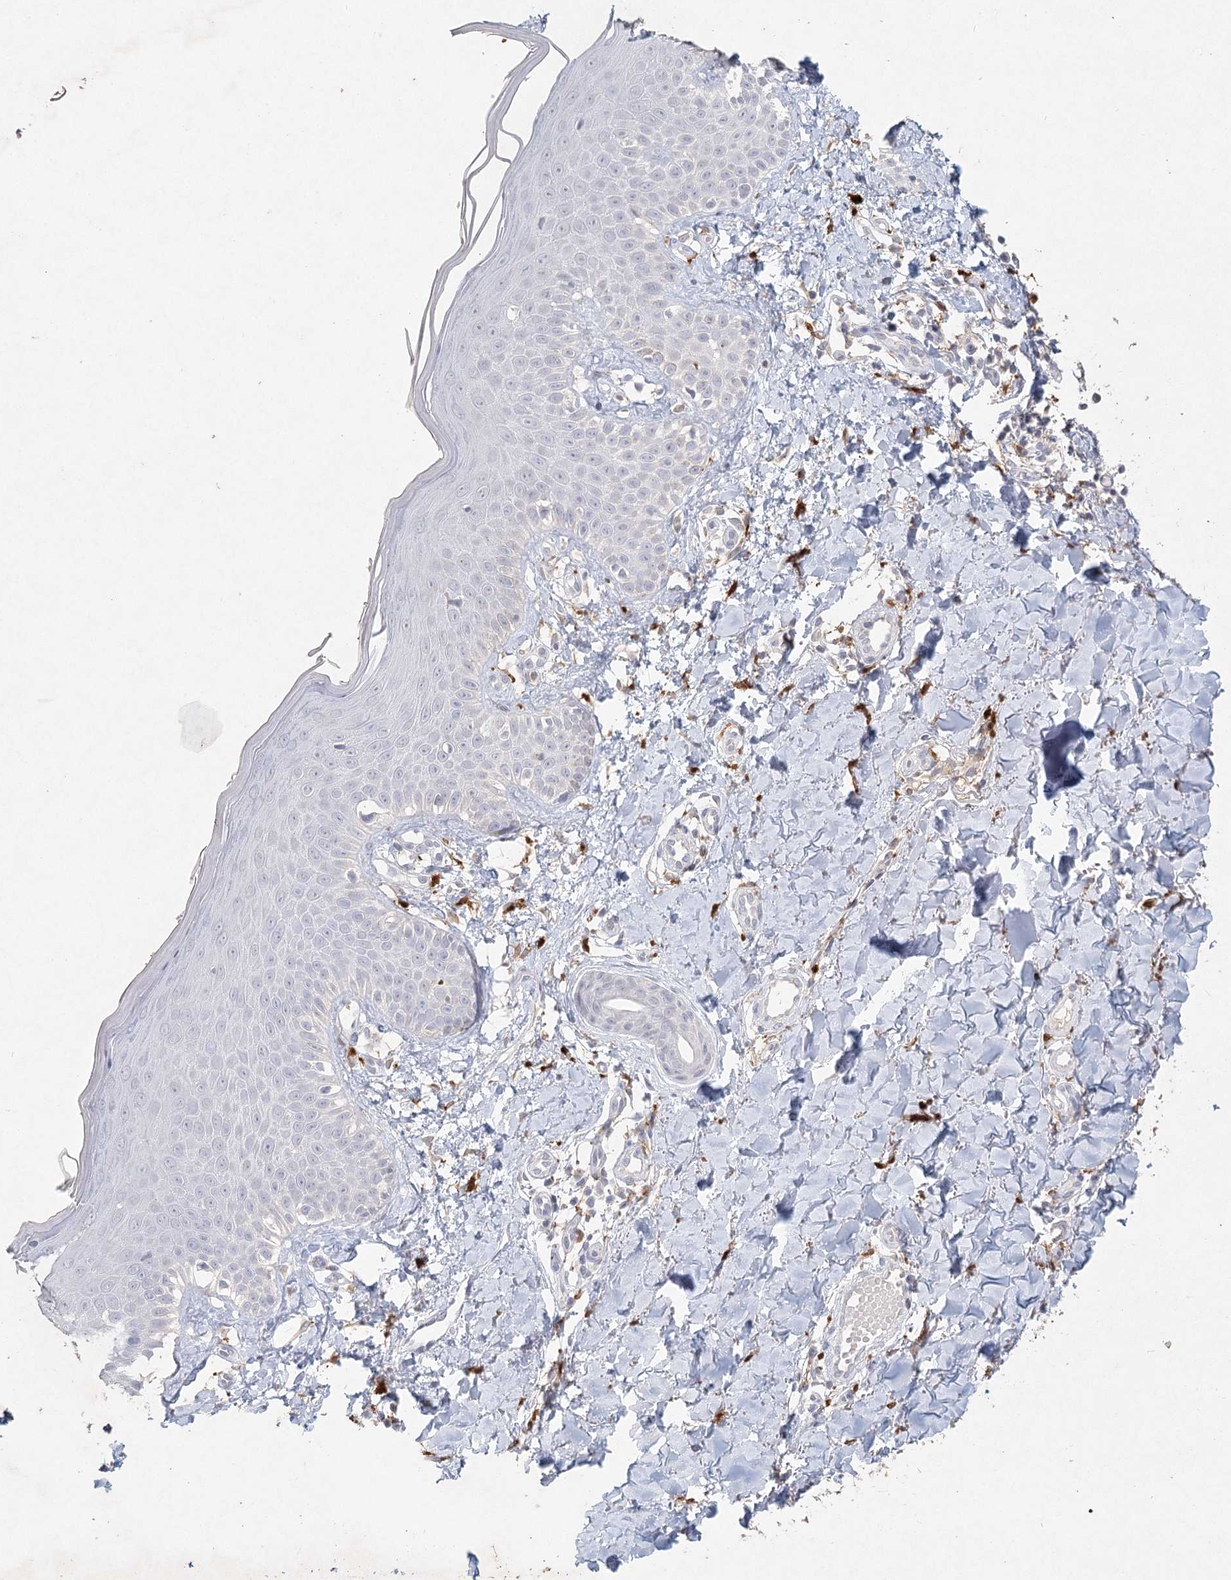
{"staining": {"intensity": "strong", "quantity": "25%-75%", "location": "cytoplasmic/membranous"}, "tissue": "skin", "cell_type": "Fibroblasts", "image_type": "normal", "snomed": [{"axis": "morphology", "description": "Normal tissue, NOS"}, {"axis": "topography", "description": "Skin"}], "caption": "A brown stain shows strong cytoplasmic/membranous expression of a protein in fibroblasts of benign skin. The protein of interest is stained brown, and the nuclei are stained in blue (DAB (3,3'-diaminobenzidine) IHC with brightfield microscopy, high magnification).", "gene": "ARSI", "patient": {"sex": "male", "age": 52}}